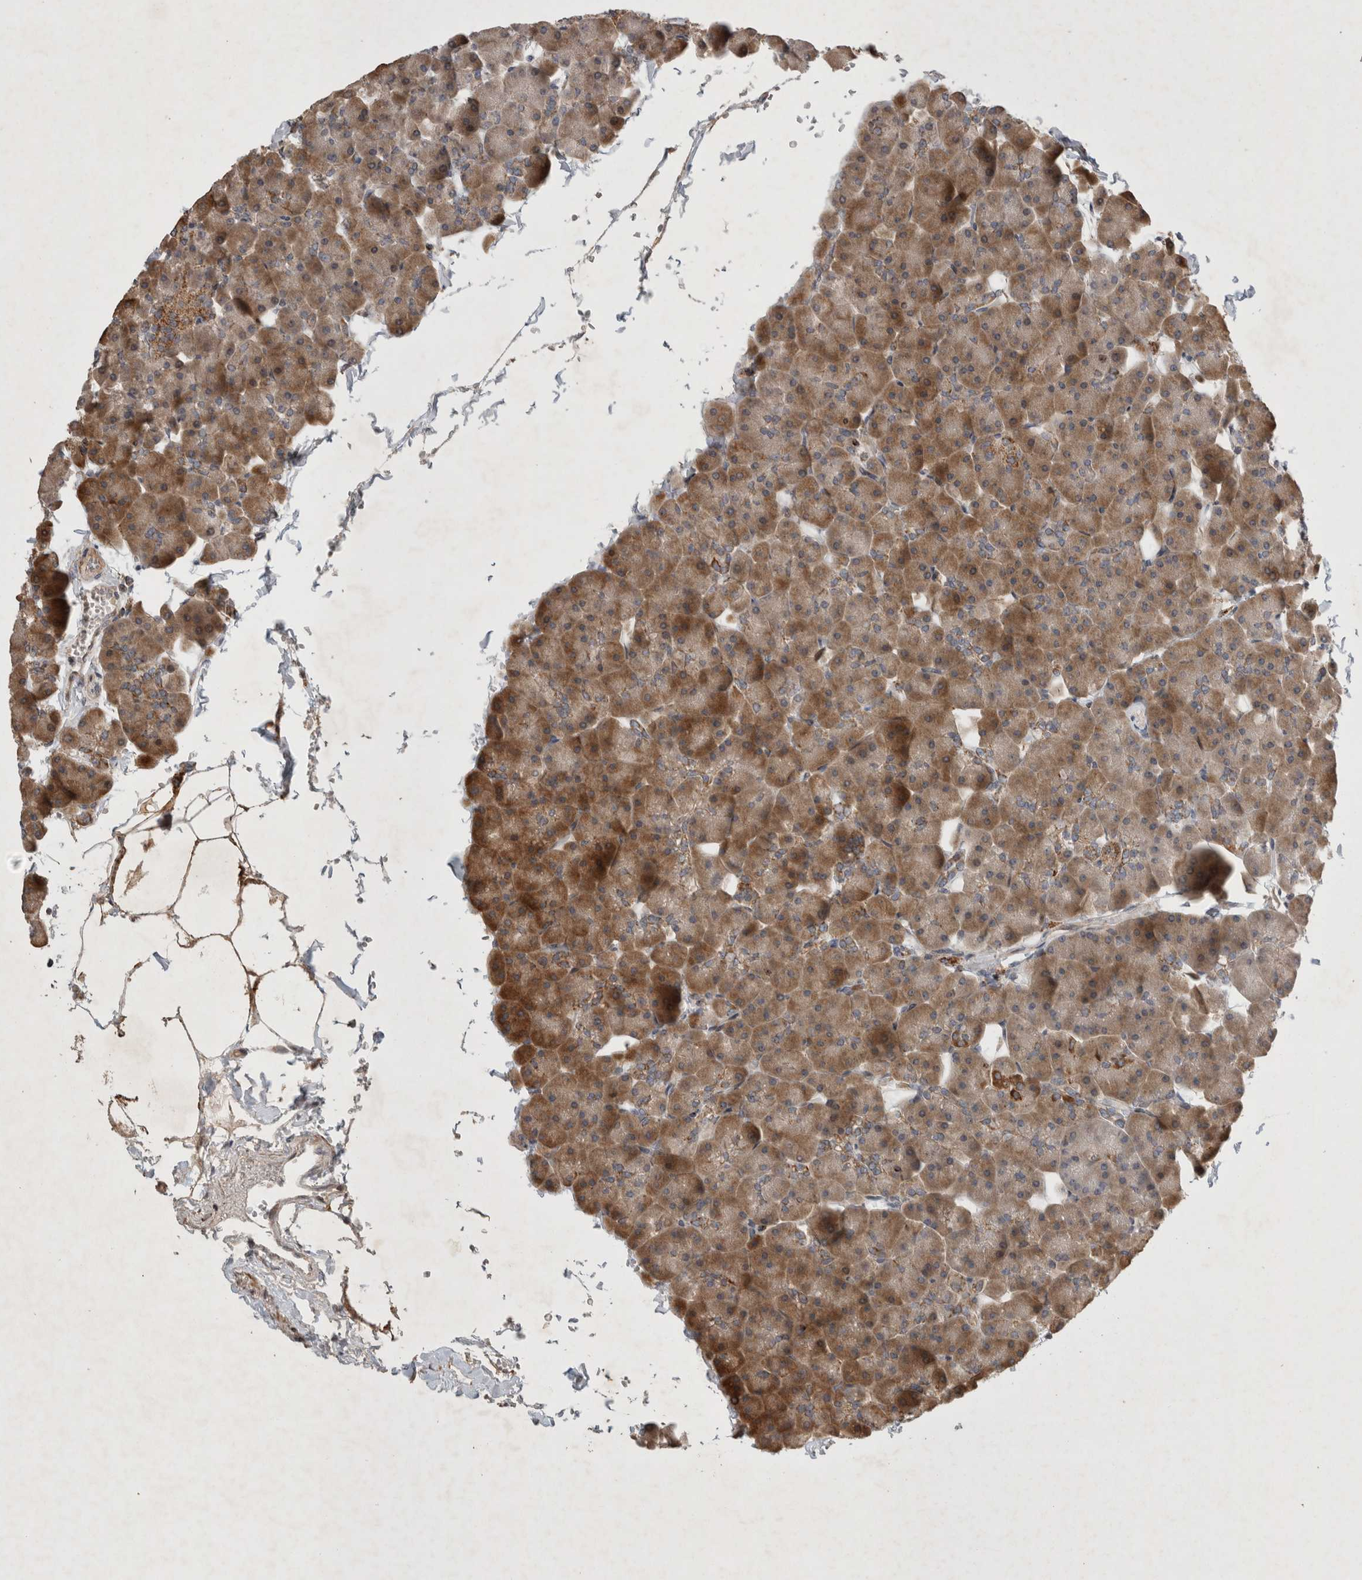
{"staining": {"intensity": "moderate", "quantity": ">75%", "location": "cytoplasmic/membranous"}, "tissue": "pancreas", "cell_type": "Exocrine glandular cells", "image_type": "normal", "snomed": [{"axis": "morphology", "description": "Normal tissue, NOS"}, {"axis": "topography", "description": "Pancreas"}], "caption": "Exocrine glandular cells demonstrate medium levels of moderate cytoplasmic/membranous positivity in approximately >75% of cells in unremarkable pancreas.", "gene": "SERAC1", "patient": {"sex": "male", "age": 35}}